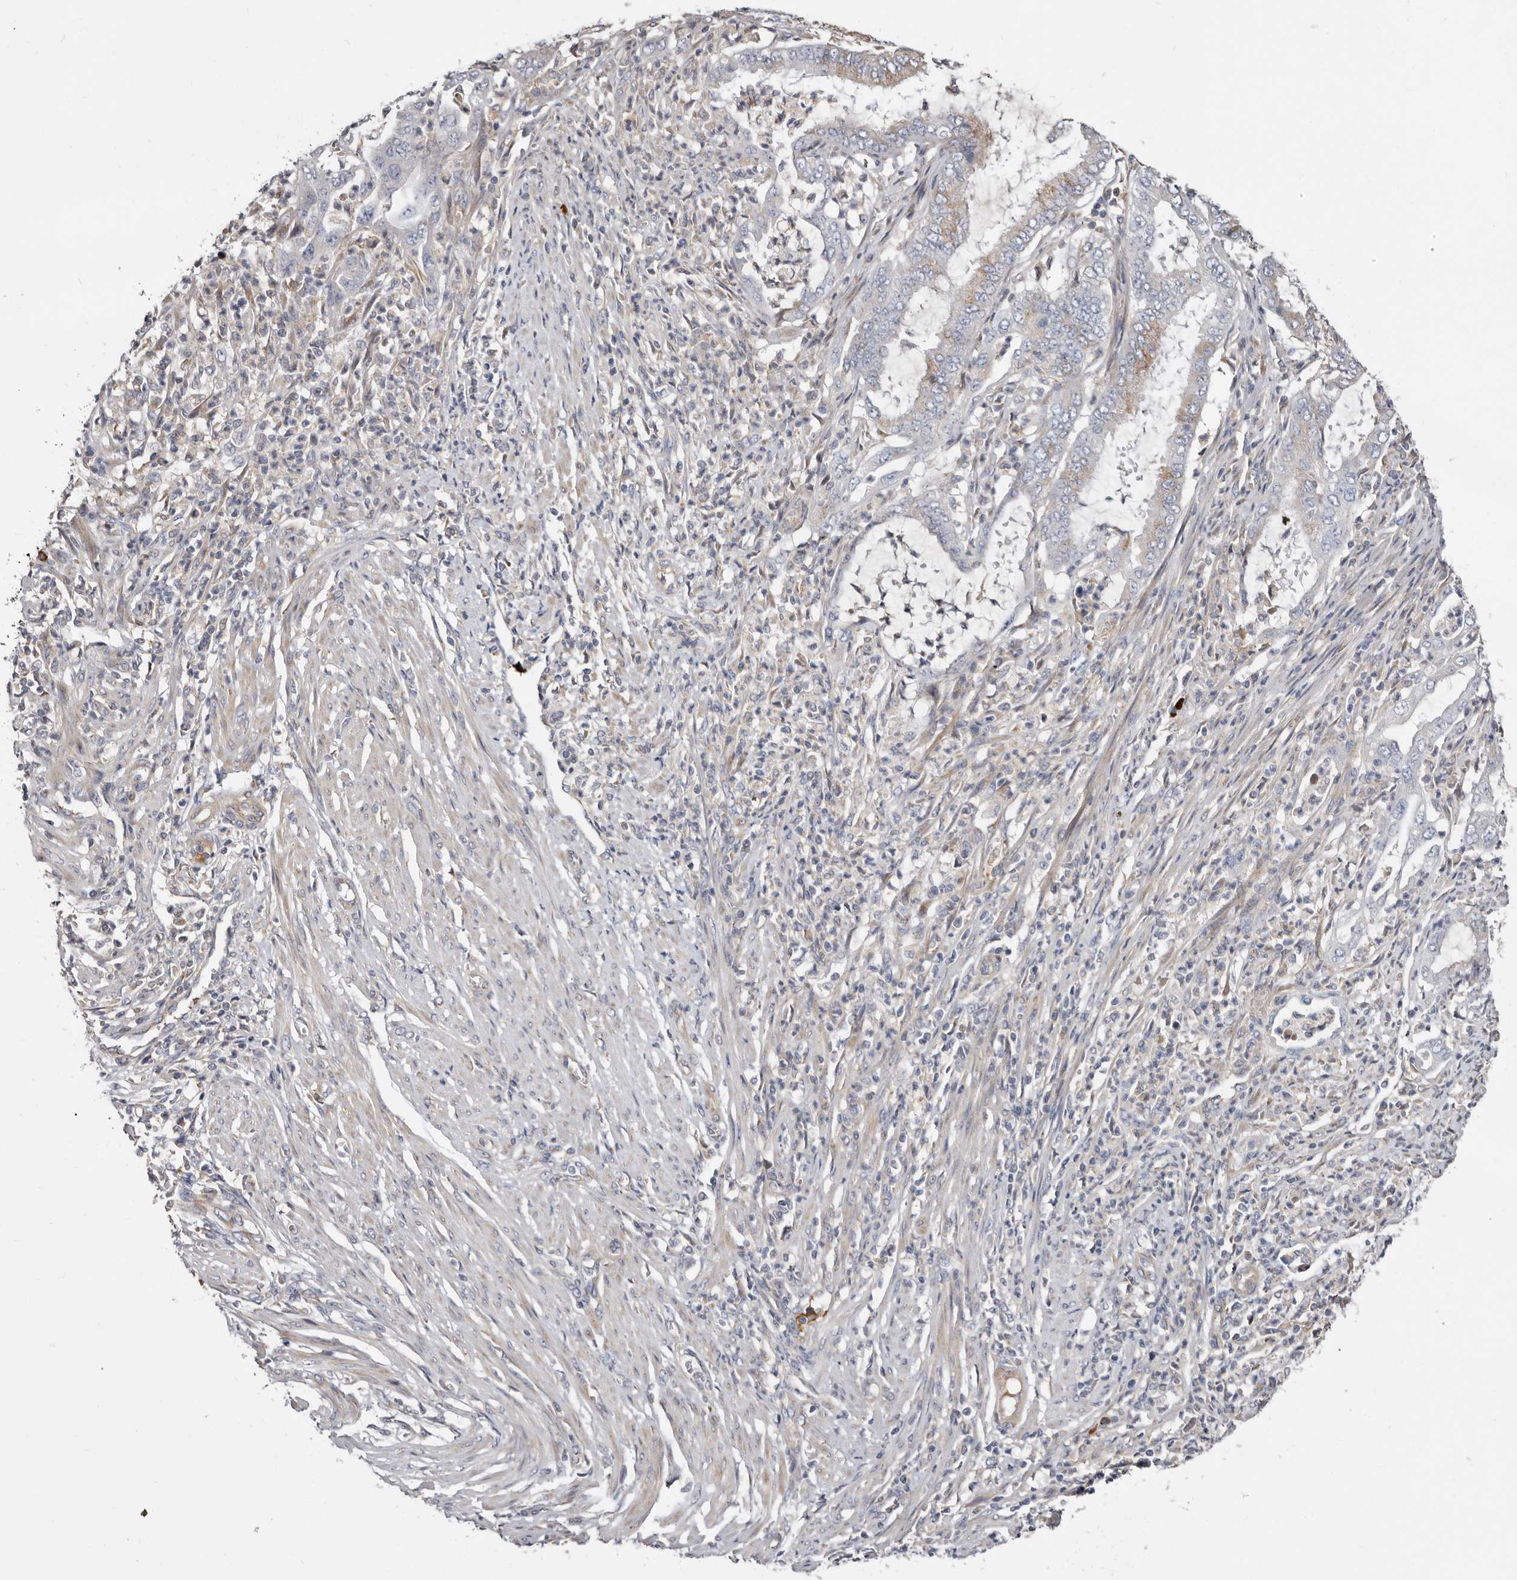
{"staining": {"intensity": "weak", "quantity": "<25%", "location": "cytoplasmic/membranous"}, "tissue": "endometrial cancer", "cell_type": "Tumor cells", "image_type": "cancer", "snomed": [{"axis": "morphology", "description": "Adenocarcinoma, NOS"}, {"axis": "topography", "description": "Endometrium"}], "caption": "A micrograph of human adenocarcinoma (endometrial) is negative for staining in tumor cells.", "gene": "ASIC5", "patient": {"sex": "female", "age": 51}}